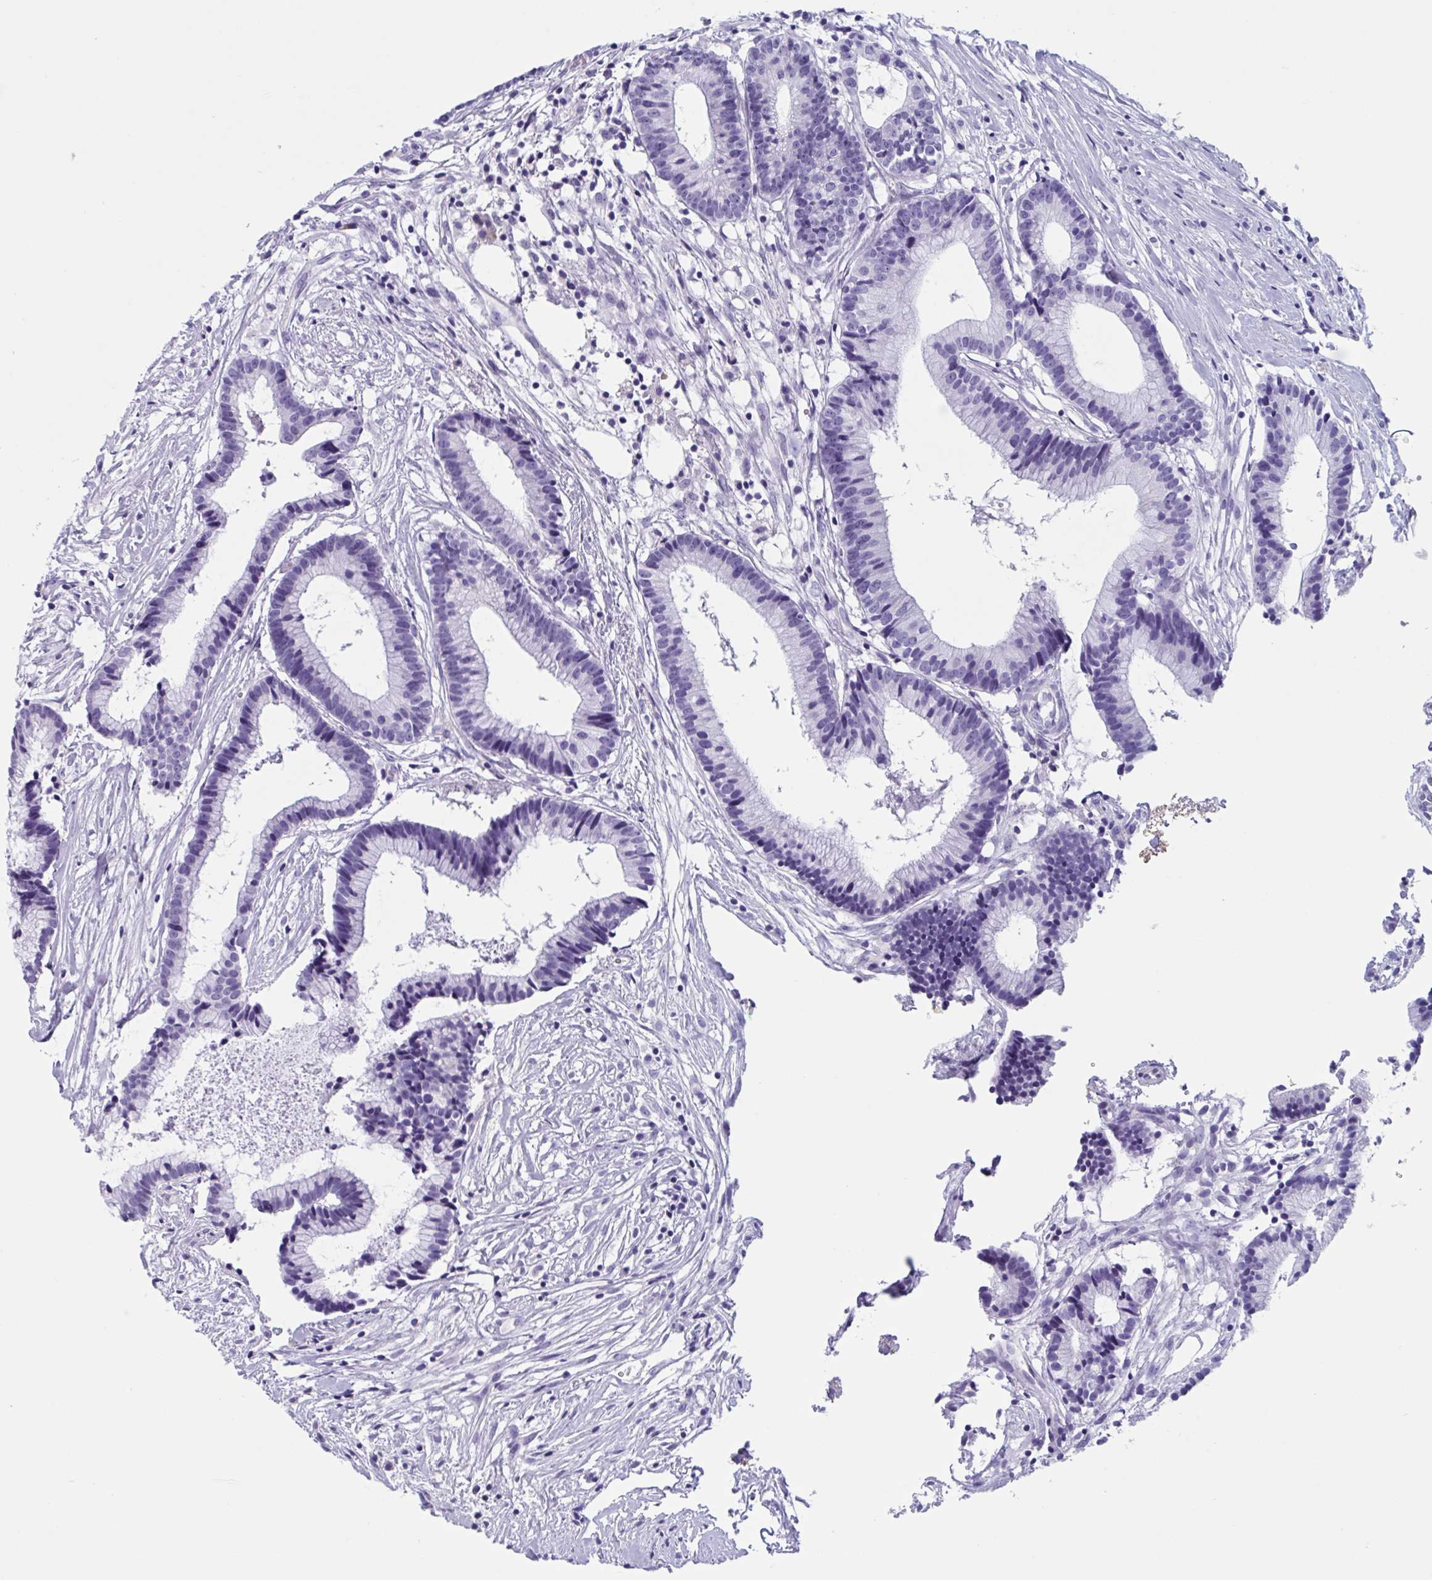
{"staining": {"intensity": "negative", "quantity": "none", "location": "none"}, "tissue": "colorectal cancer", "cell_type": "Tumor cells", "image_type": "cancer", "snomed": [{"axis": "morphology", "description": "Adenocarcinoma, NOS"}, {"axis": "topography", "description": "Colon"}], "caption": "A histopathology image of human adenocarcinoma (colorectal) is negative for staining in tumor cells.", "gene": "USP35", "patient": {"sex": "female", "age": 78}}